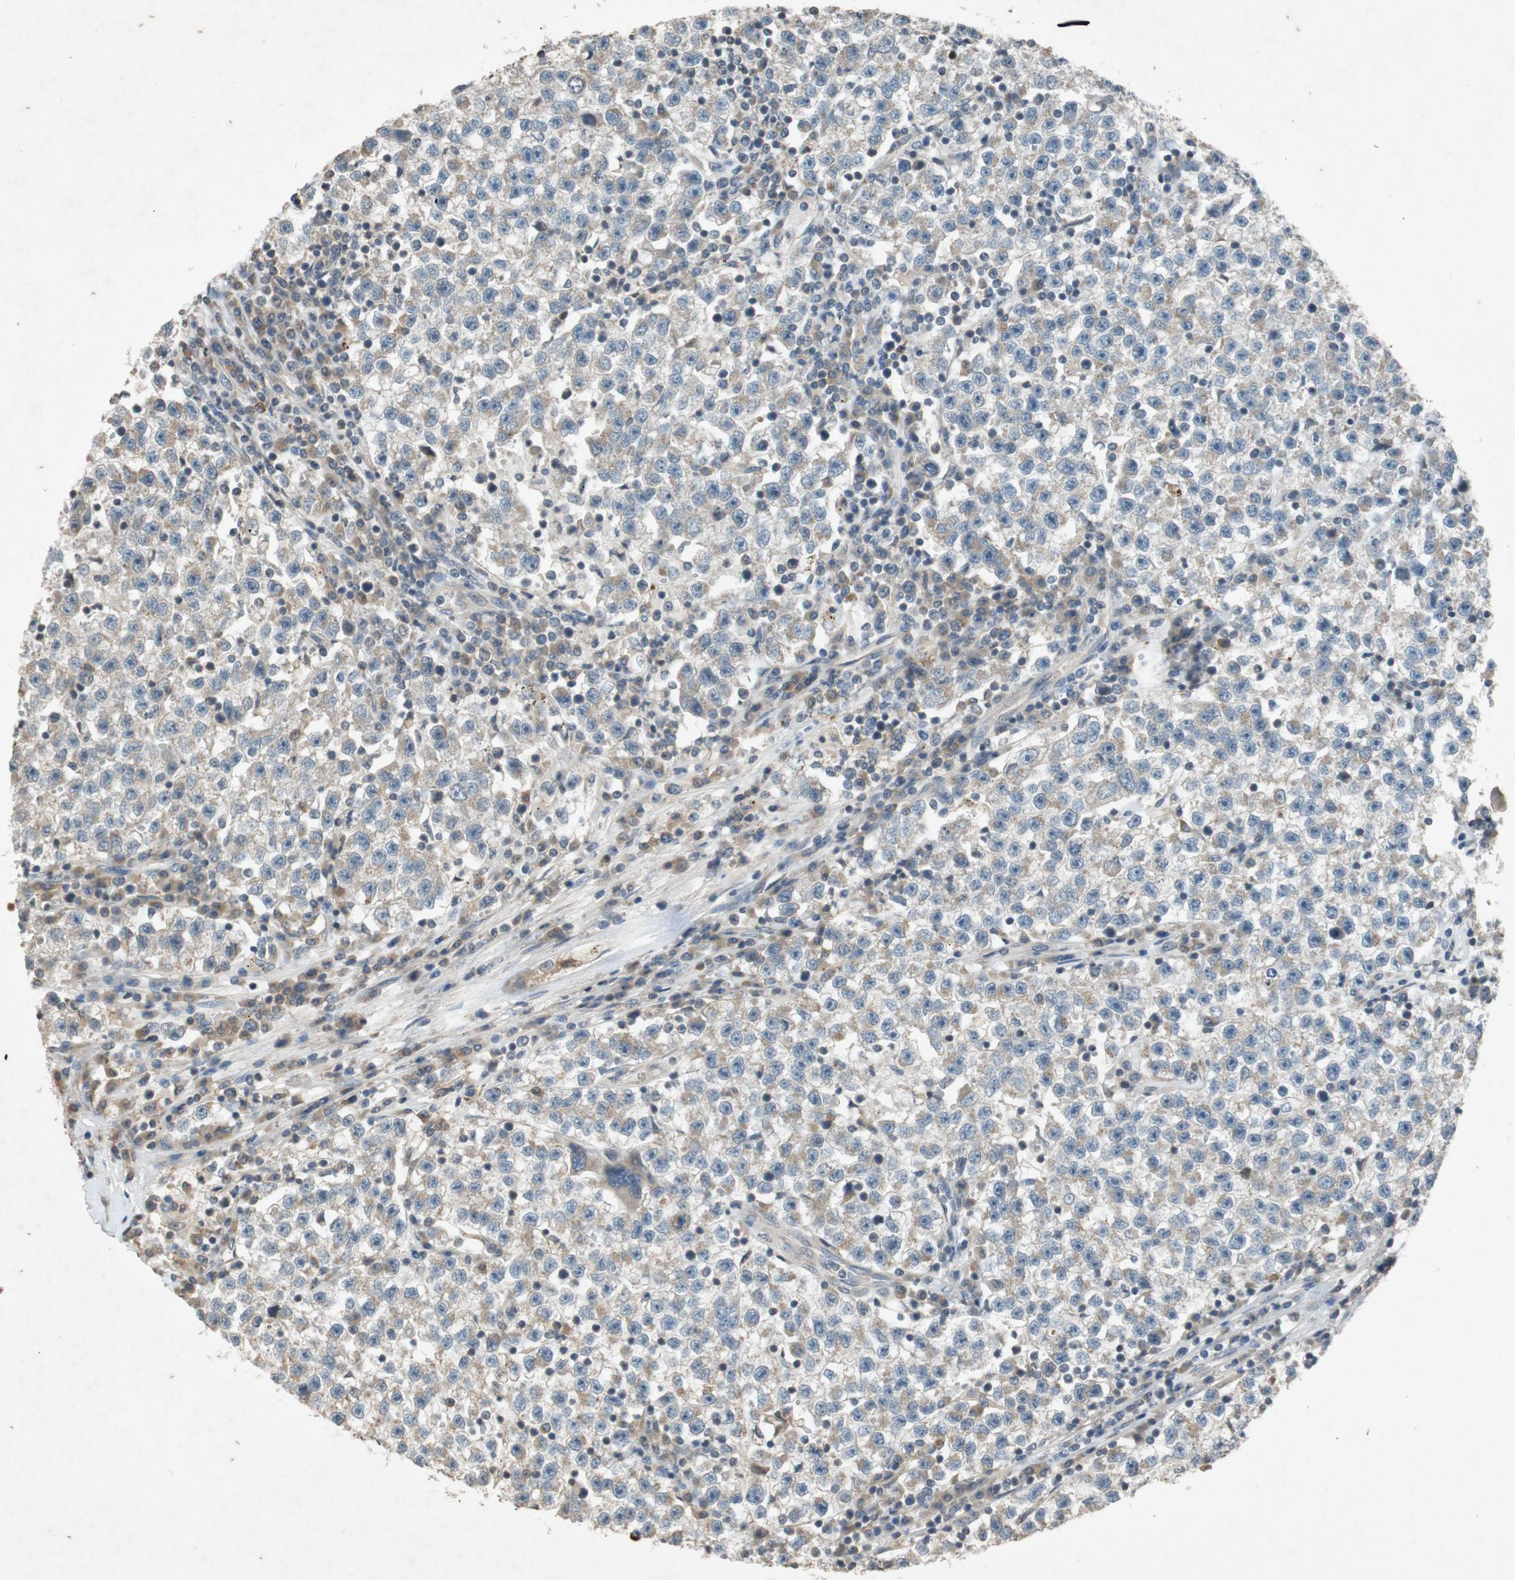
{"staining": {"intensity": "moderate", "quantity": ">75%", "location": "cytoplasmic/membranous"}, "tissue": "testis cancer", "cell_type": "Tumor cells", "image_type": "cancer", "snomed": [{"axis": "morphology", "description": "Seminoma, NOS"}, {"axis": "topography", "description": "Testis"}], "caption": "Human testis cancer (seminoma) stained for a protein (brown) reveals moderate cytoplasmic/membranous positive positivity in approximately >75% of tumor cells.", "gene": "ATP2C1", "patient": {"sex": "male", "age": 22}}